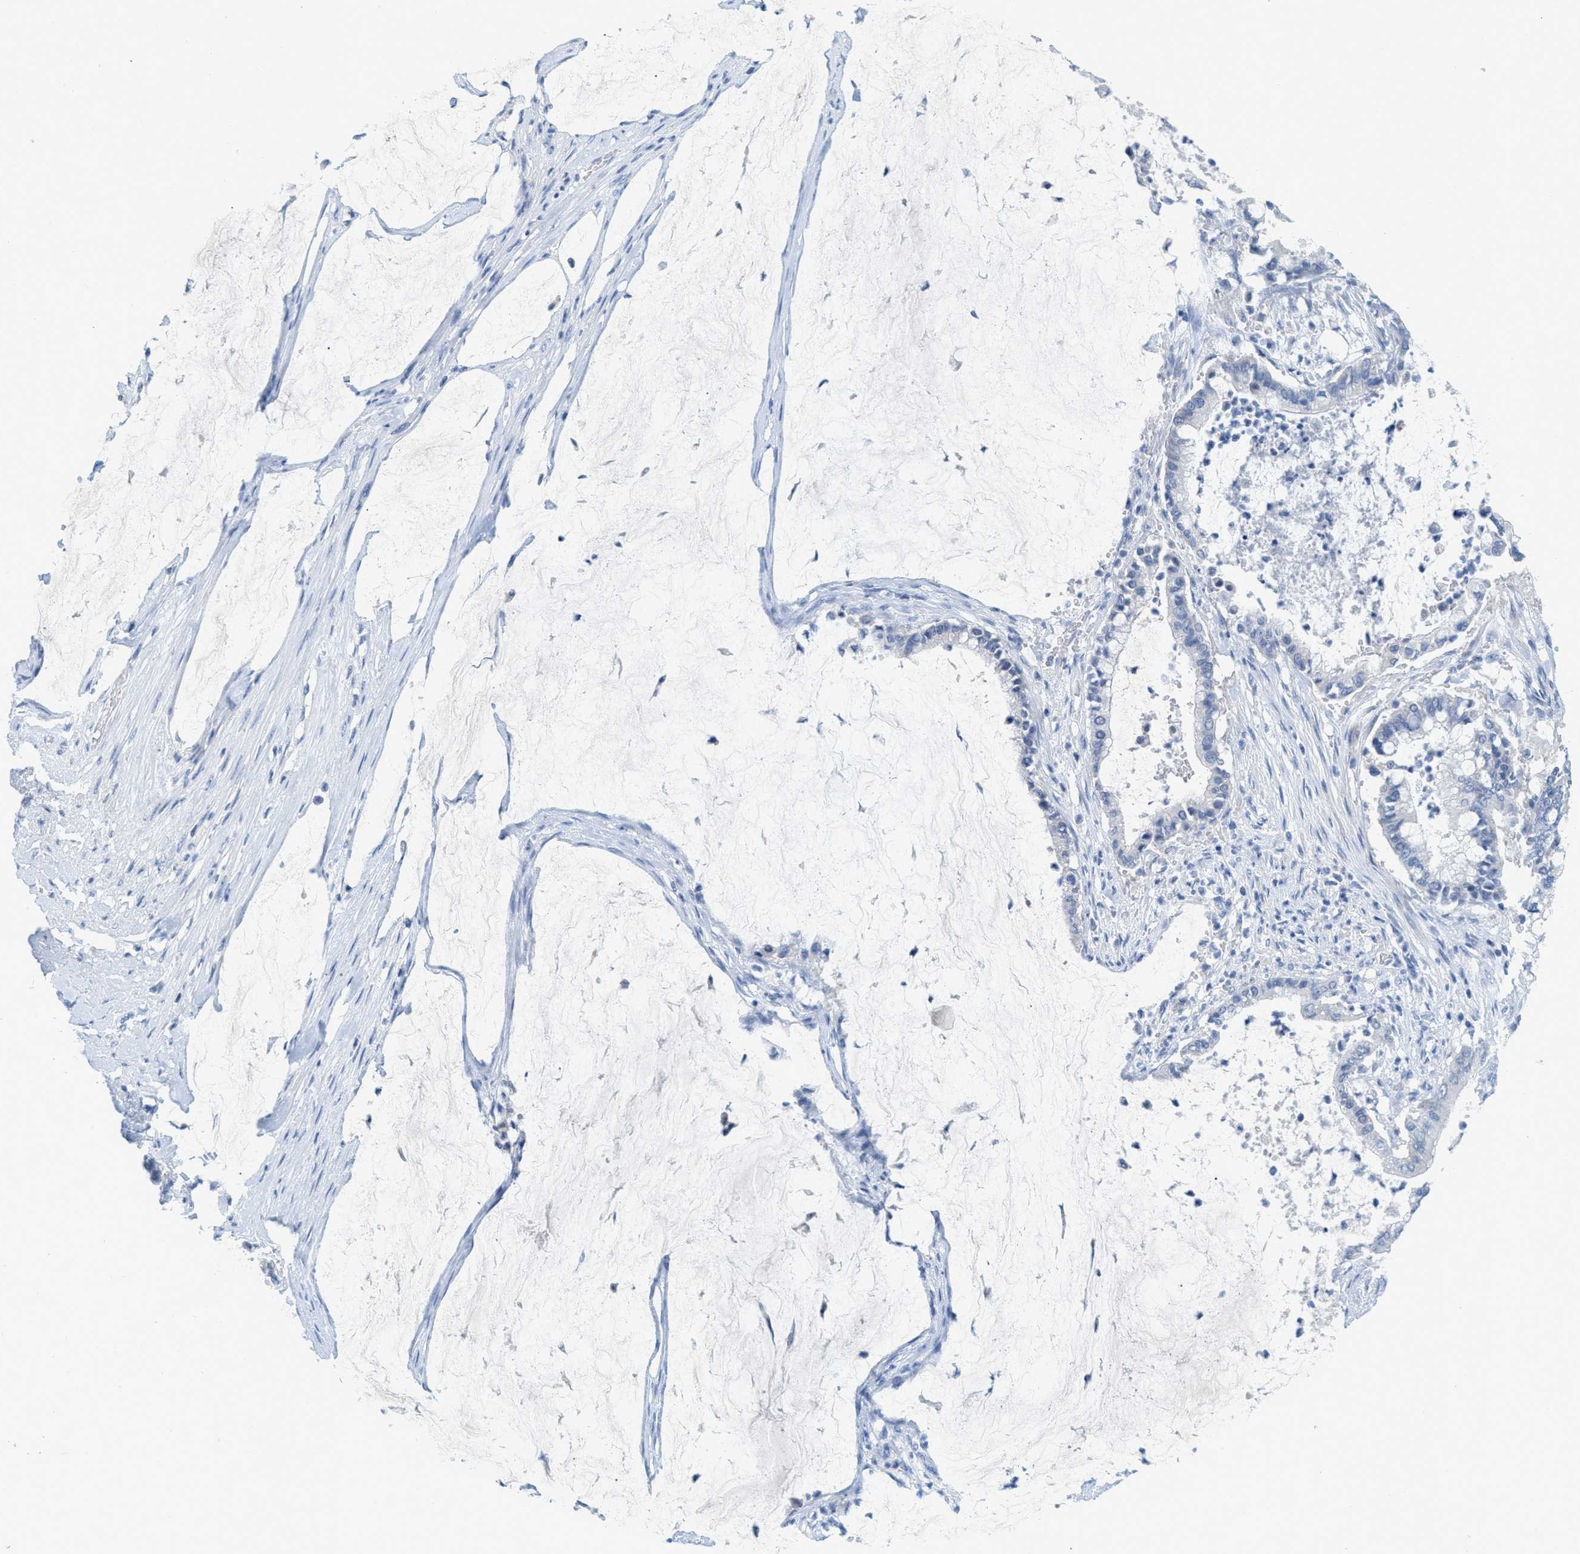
{"staining": {"intensity": "negative", "quantity": "none", "location": "none"}, "tissue": "pancreatic cancer", "cell_type": "Tumor cells", "image_type": "cancer", "snomed": [{"axis": "morphology", "description": "Adenocarcinoma, NOS"}, {"axis": "topography", "description": "Pancreas"}], "caption": "High magnification brightfield microscopy of adenocarcinoma (pancreatic) stained with DAB (brown) and counterstained with hematoxylin (blue): tumor cells show no significant staining.", "gene": "HSF2", "patient": {"sex": "male", "age": 41}}